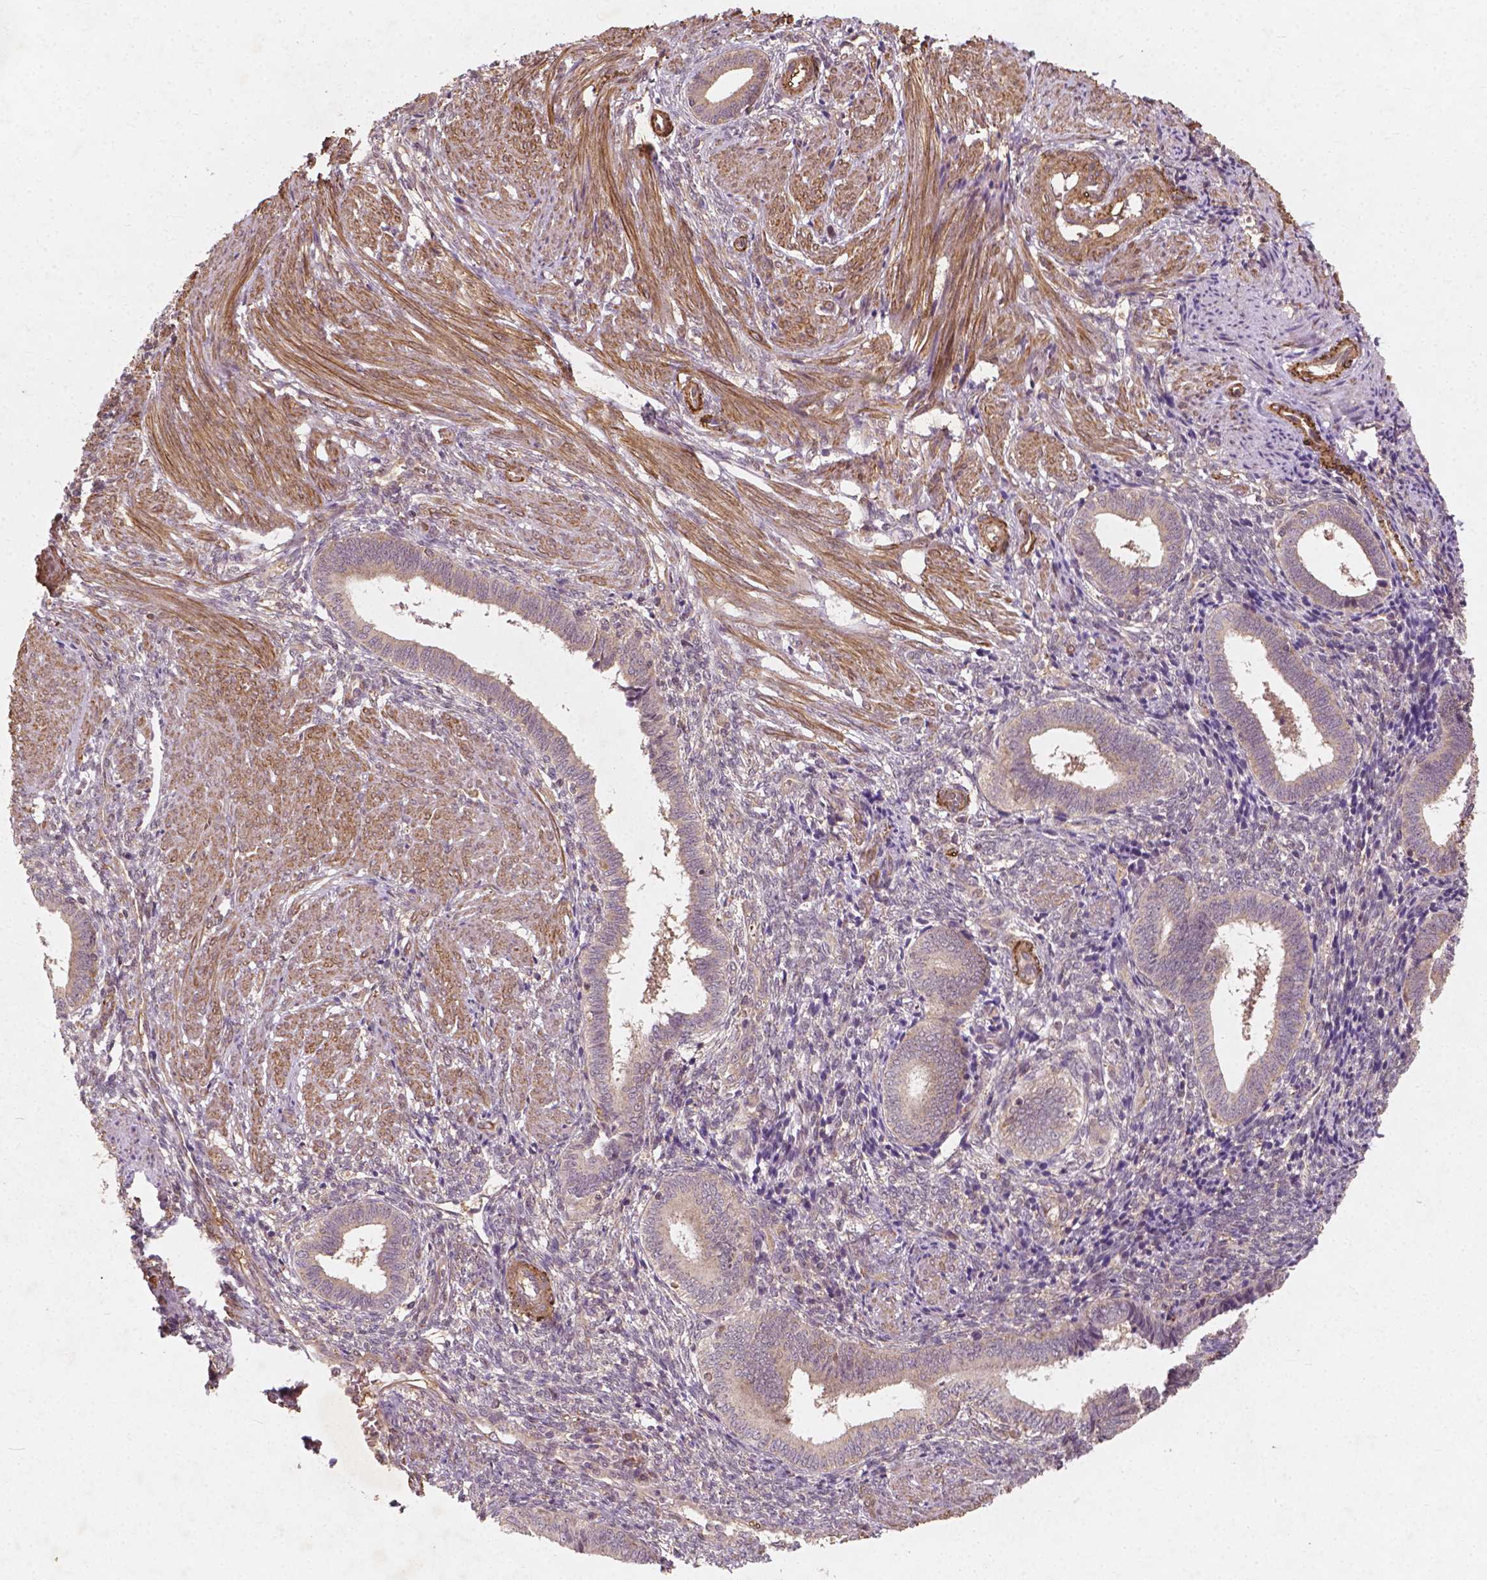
{"staining": {"intensity": "weak", "quantity": "<25%", "location": "cytoplasmic/membranous"}, "tissue": "endometrium", "cell_type": "Cells in endometrial stroma", "image_type": "normal", "snomed": [{"axis": "morphology", "description": "Normal tissue, NOS"}, {"axis": "topography", "description": "Endometrium"}], "caption": "Endometrium stained for a protein using immunohistochemistry demonstrates no staining cells in endometrial stroma.", "gene": "CYFIP1", "patient": {"sex": "female", "age": 42}}